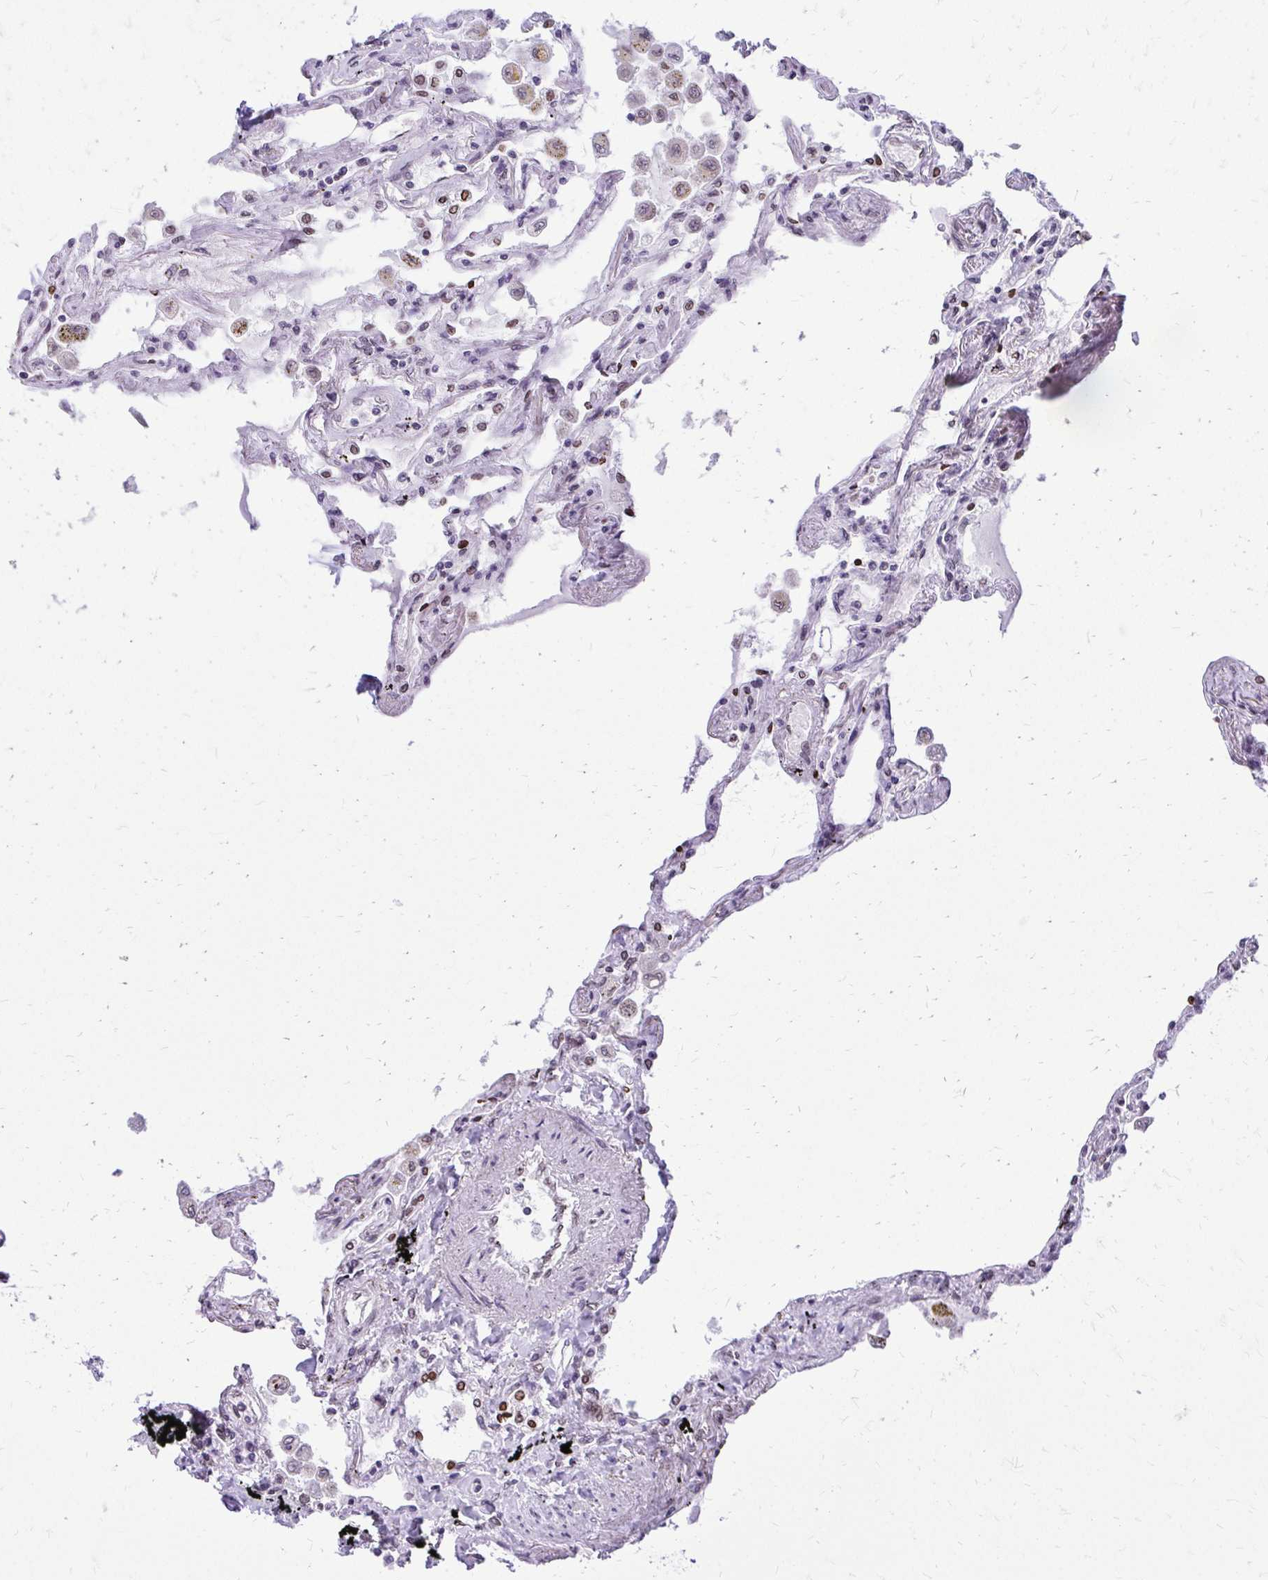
{"staining": {"intensity": "weak", "quantity": "<25%", "location": "nuclear"}, "tissue": "lung", "cell_type": "Alveolar cells", "image_type": "normal", "snomed": [{"axis": "morphology", "description": "Normal tissue, NOS"}, {"axis": "morphology", "description": "Adenocarcinoma, NOS"}, {"axis": "topography", "description": "Cartilage tissue"}, {"axis": "topography", "description": "Lung"}], "caption": "Immunohistochemistry of unremarkable human lung reveals no expression in alveolar cells. (DAB (3,3'-diaminobenzidine) immunohistochemistry (IHC) visualized using brightfield microscopy, high magnification).", "gene": "BANF1", "patient": {"sex": "female", "age": 67}}